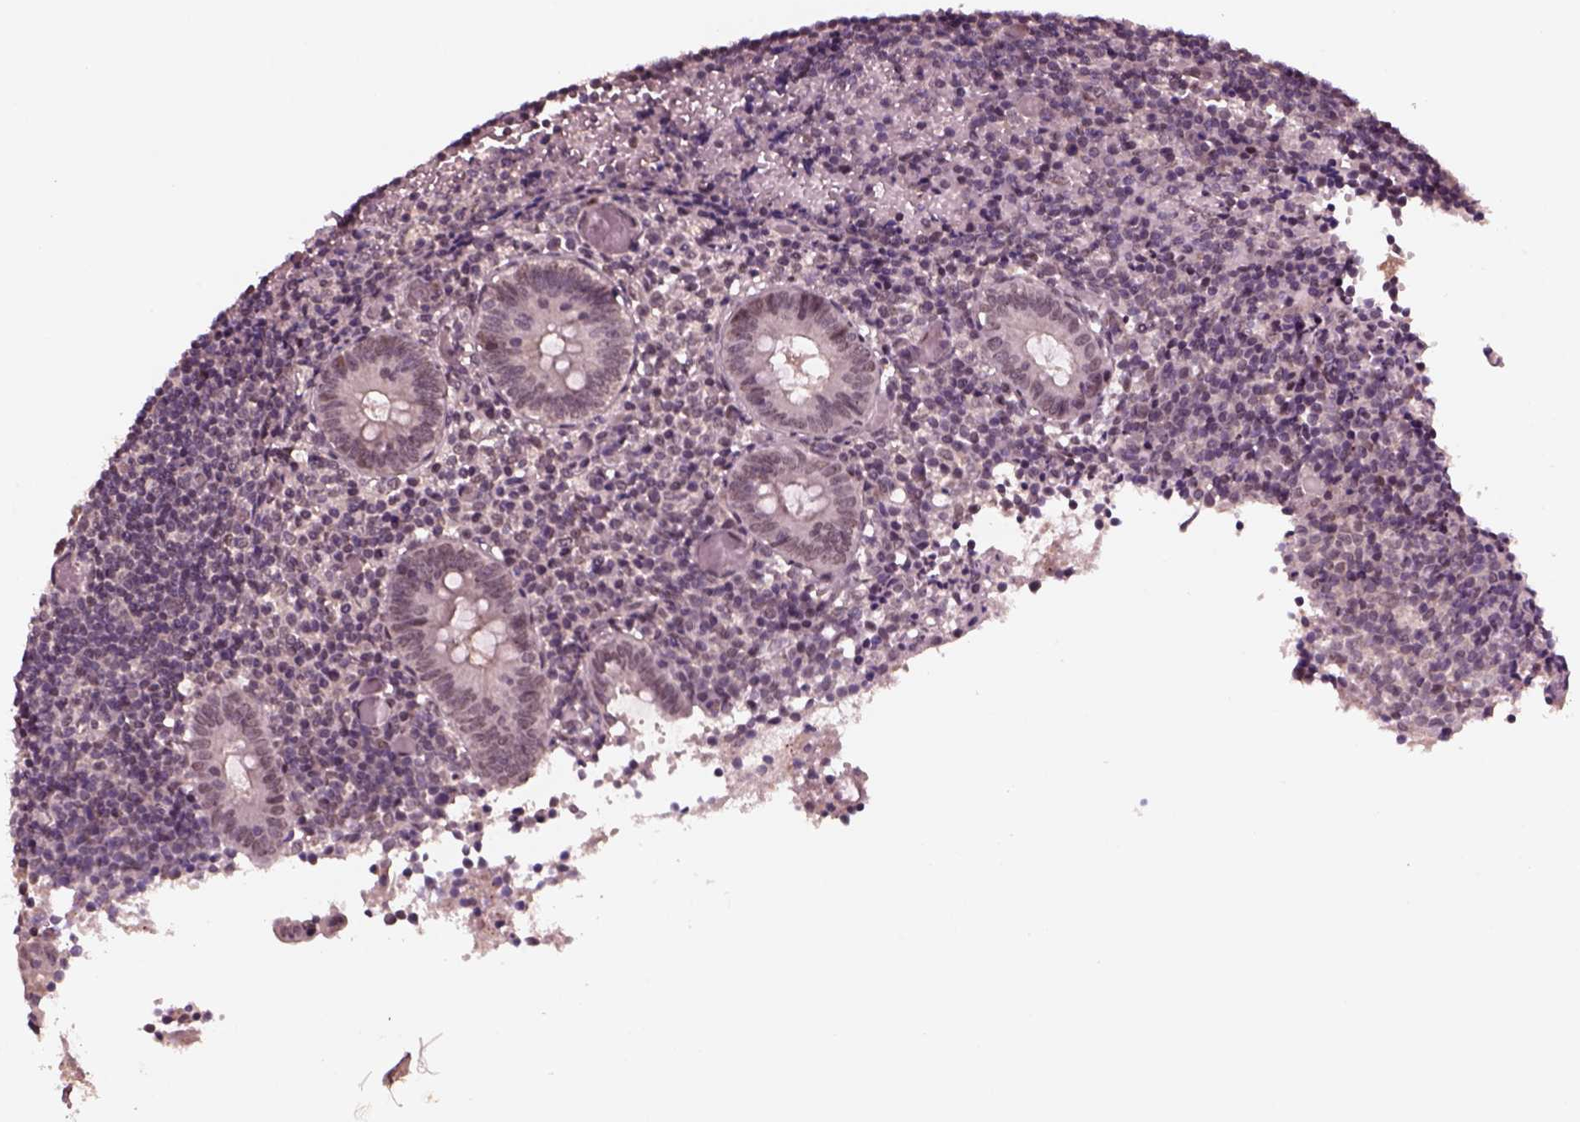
{"staining": {"intensity": "moderate", "quantity": "25%-75%", "location": "nuclear"}, "tissue": "appendix", "cell_type": "Glandular cells", "image_type": "normal", "snomed": [{"axis": "morphology", "description": "Normal tissue, NOS"}, {"axis": "topography", "description": "Appendix"}], "caption": "Immunohistochemistry (IHC) staining of unremarkable appendix, which exhibits medium levels of moderate nuclear positivity in about 25%-75% of glandular cells indicating moderate nuclear protein staining. The staining was performed using DAB (brown) for protein detection and nuclei were counterstained in hematoxylin (blue).", "gene": "NAP1L5", "patient": {"sex": "female", "age": 32}}